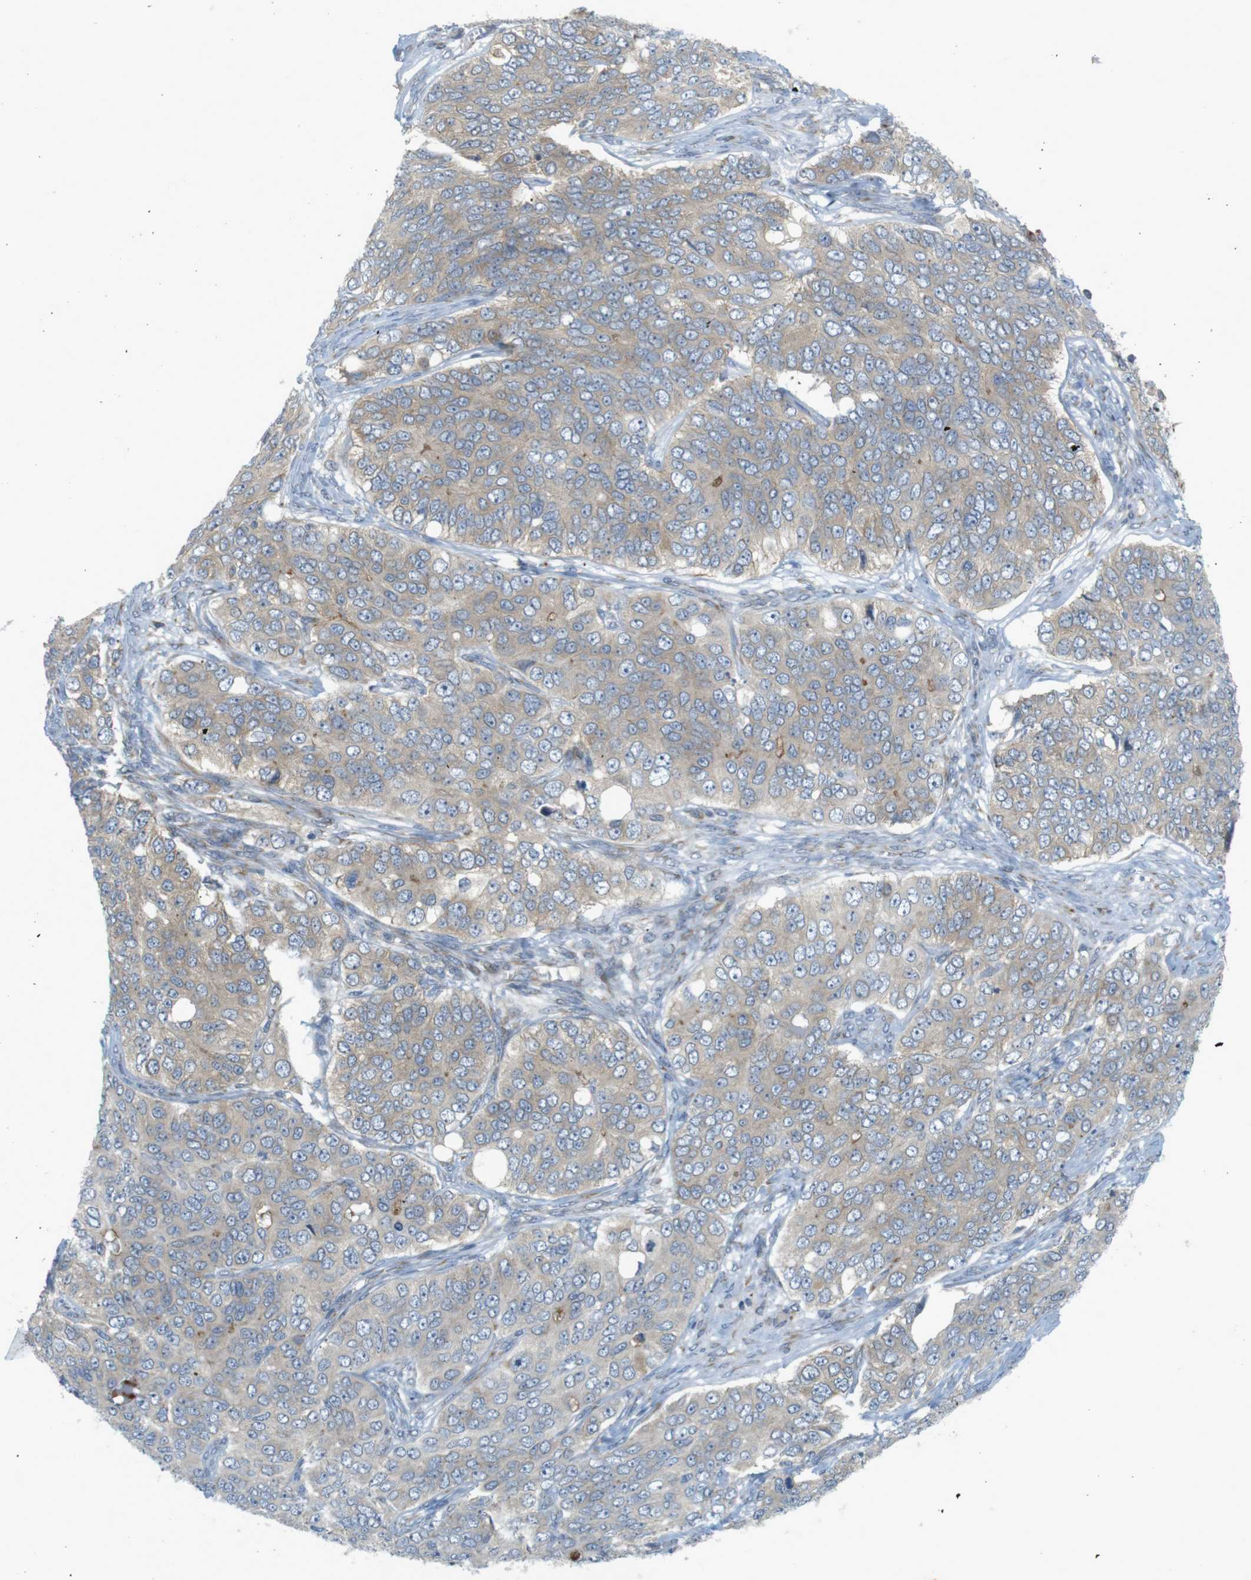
{"staining": {"intensity": "weak", "quantity": "<25%", "location": "cytoplasmic/membranous"}, "tissue": "ovarian cancer", "cell_type": "Tumor cells", "image_type": "cancer", "snomed": [{"axis": "morphology", "description": "Carcinoma, endometroid"}, {"axis": "topography", "description": "Ovary"}], "caption": "IHC histopathology image of neoplastic tissue: human ovarian cancer stained with DAB (3,3'-diaminobenzidine) displays no significant protein staining in tumor cells. (DAB immunohistochemistry visualized using brightfield microscopy, high magnification).", "gene": "GJC3", "patient": {"sex": "female", "age": 51}}